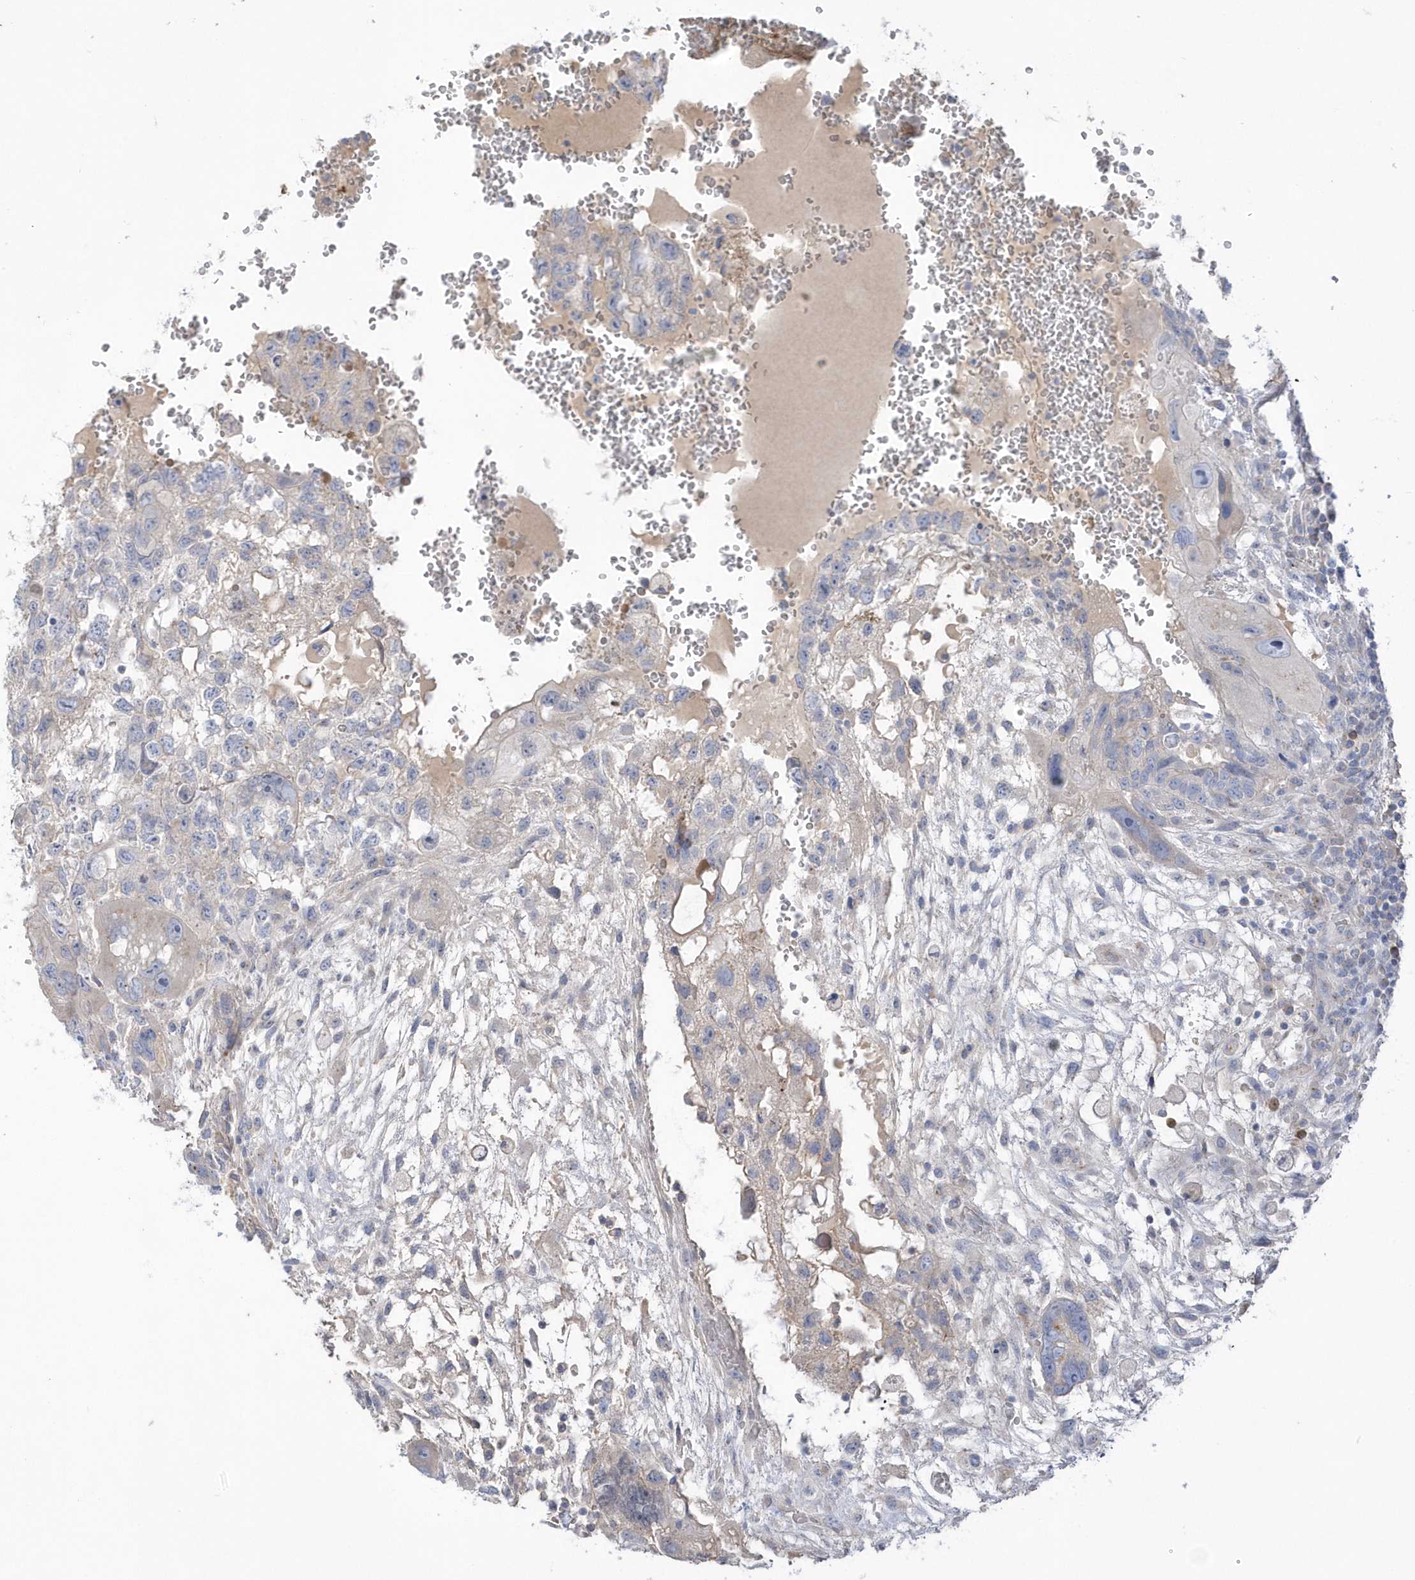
{"staining": {"intensity": "negative", "quantity": "none", "location": "none"}, "tissue": "testis cancer", "cell_type": "Tumor cells", "image_type": "cancer", "snomed": [{"axis": "morphology", "description": "Carcinoma, Embryonal, NOS"}, {"axis": "topography", "description": "Testis"}], "caption": "A micrograph of testis embryonal carcinoma stained for a protein exhibits no brown staining in tumor cells.", "gene": "SEMA3D", "patient": {"sex": "male", "age": 36}}